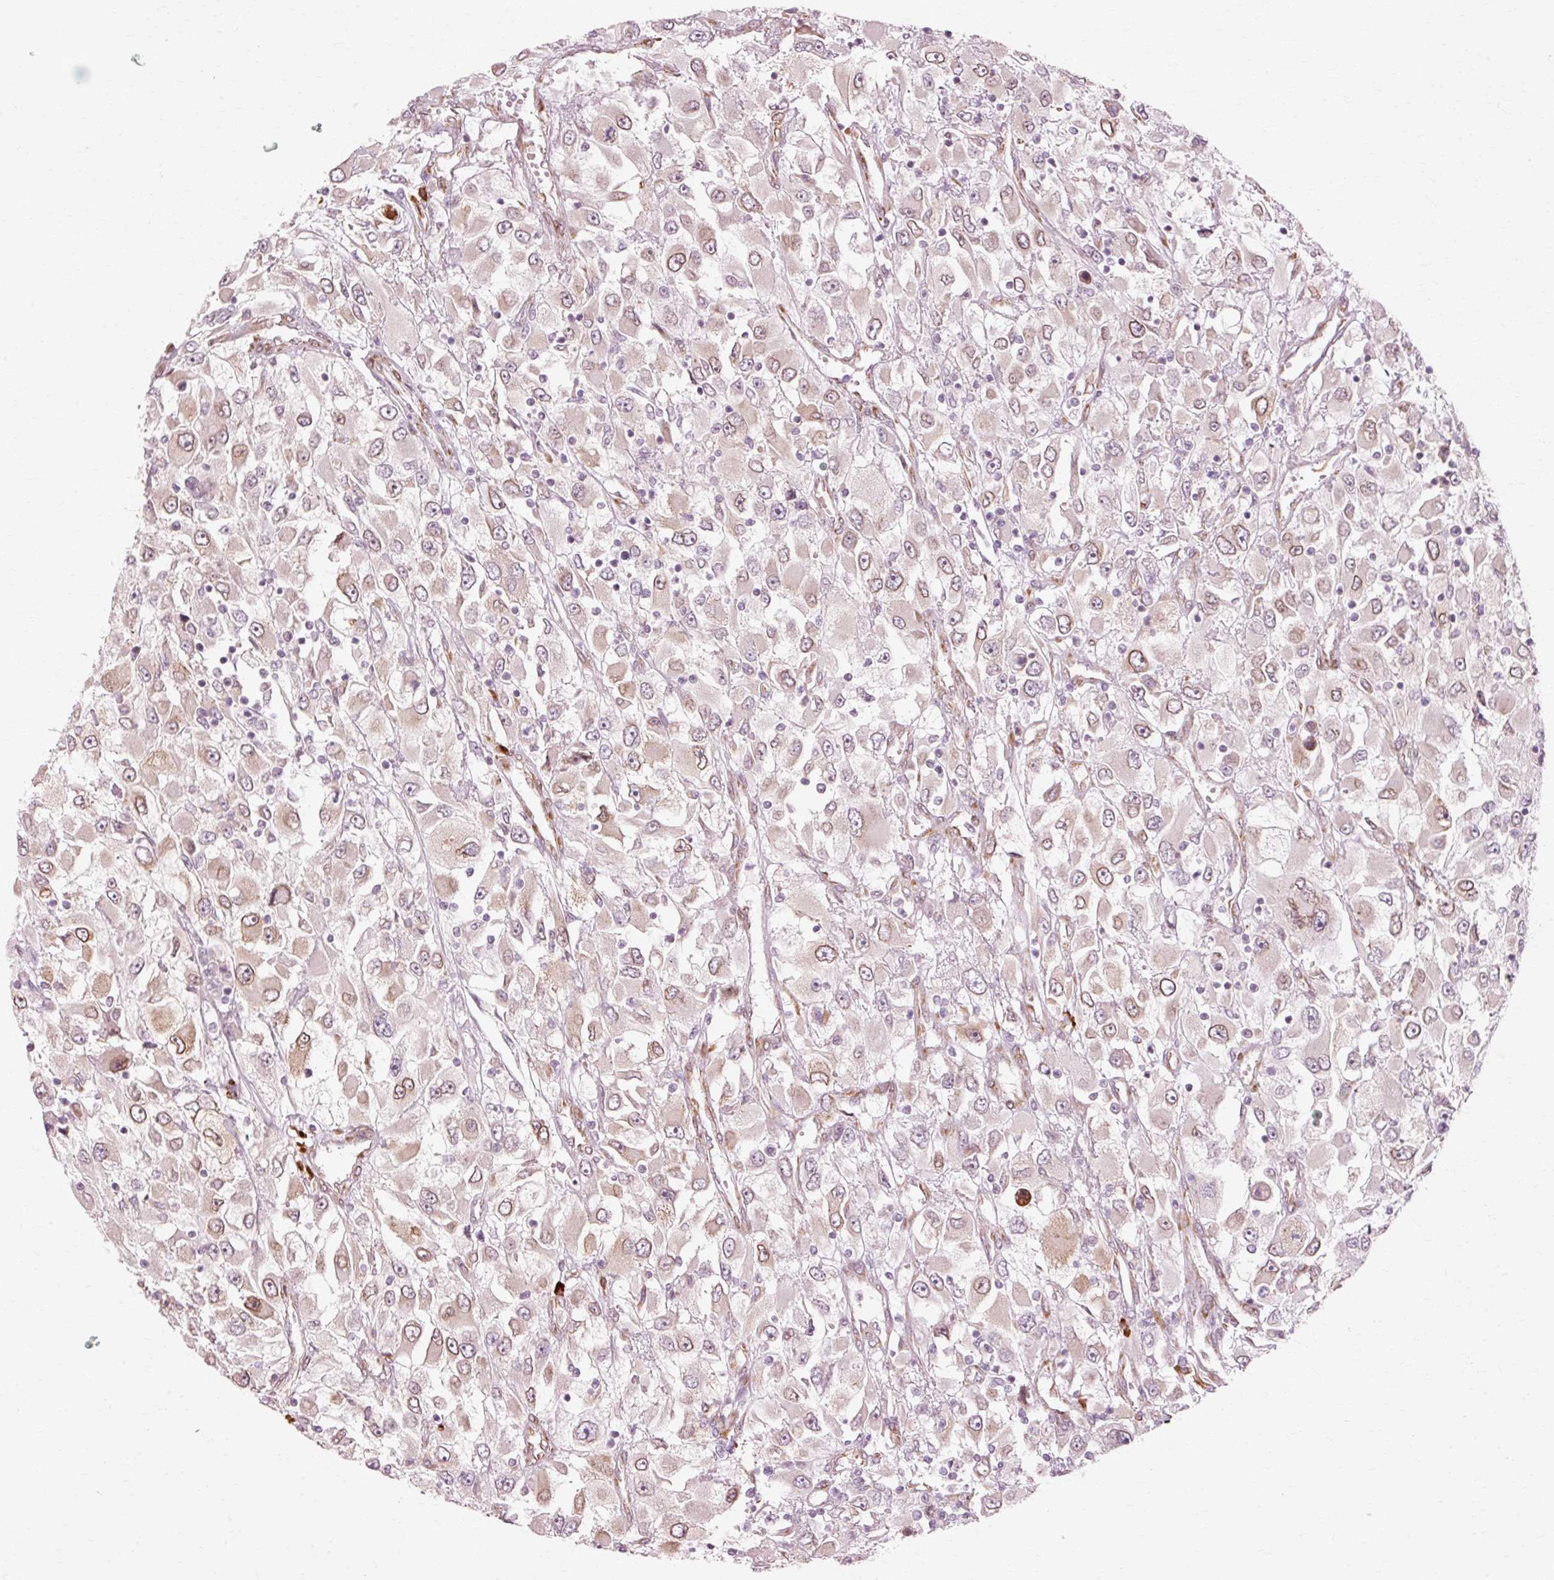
{"staining": {"intensity": "moderate", "quantity": "<25%", "location": "cytoplasmic/membranous,nuclear"}, "tissue": "renal cancer", "cell_type": "Tumor cells", "image_type": "cancer", "snomed": [{"axis": "morphology", "description": "Adenocarcinoma, NOS"}, {"axis": "topography", "description": "Kidney"}], "caption": "Immunohistochemistry (IHC) histopathology image of adenocarcinoma (renal) stained for a protein (brown), which displays low levels of moderate cytoplasmic/membranous and nuclear expression in about <25% of tumor cells.", "gene": "RGPD5", "patient": {"sex": "female", "age": 52}}